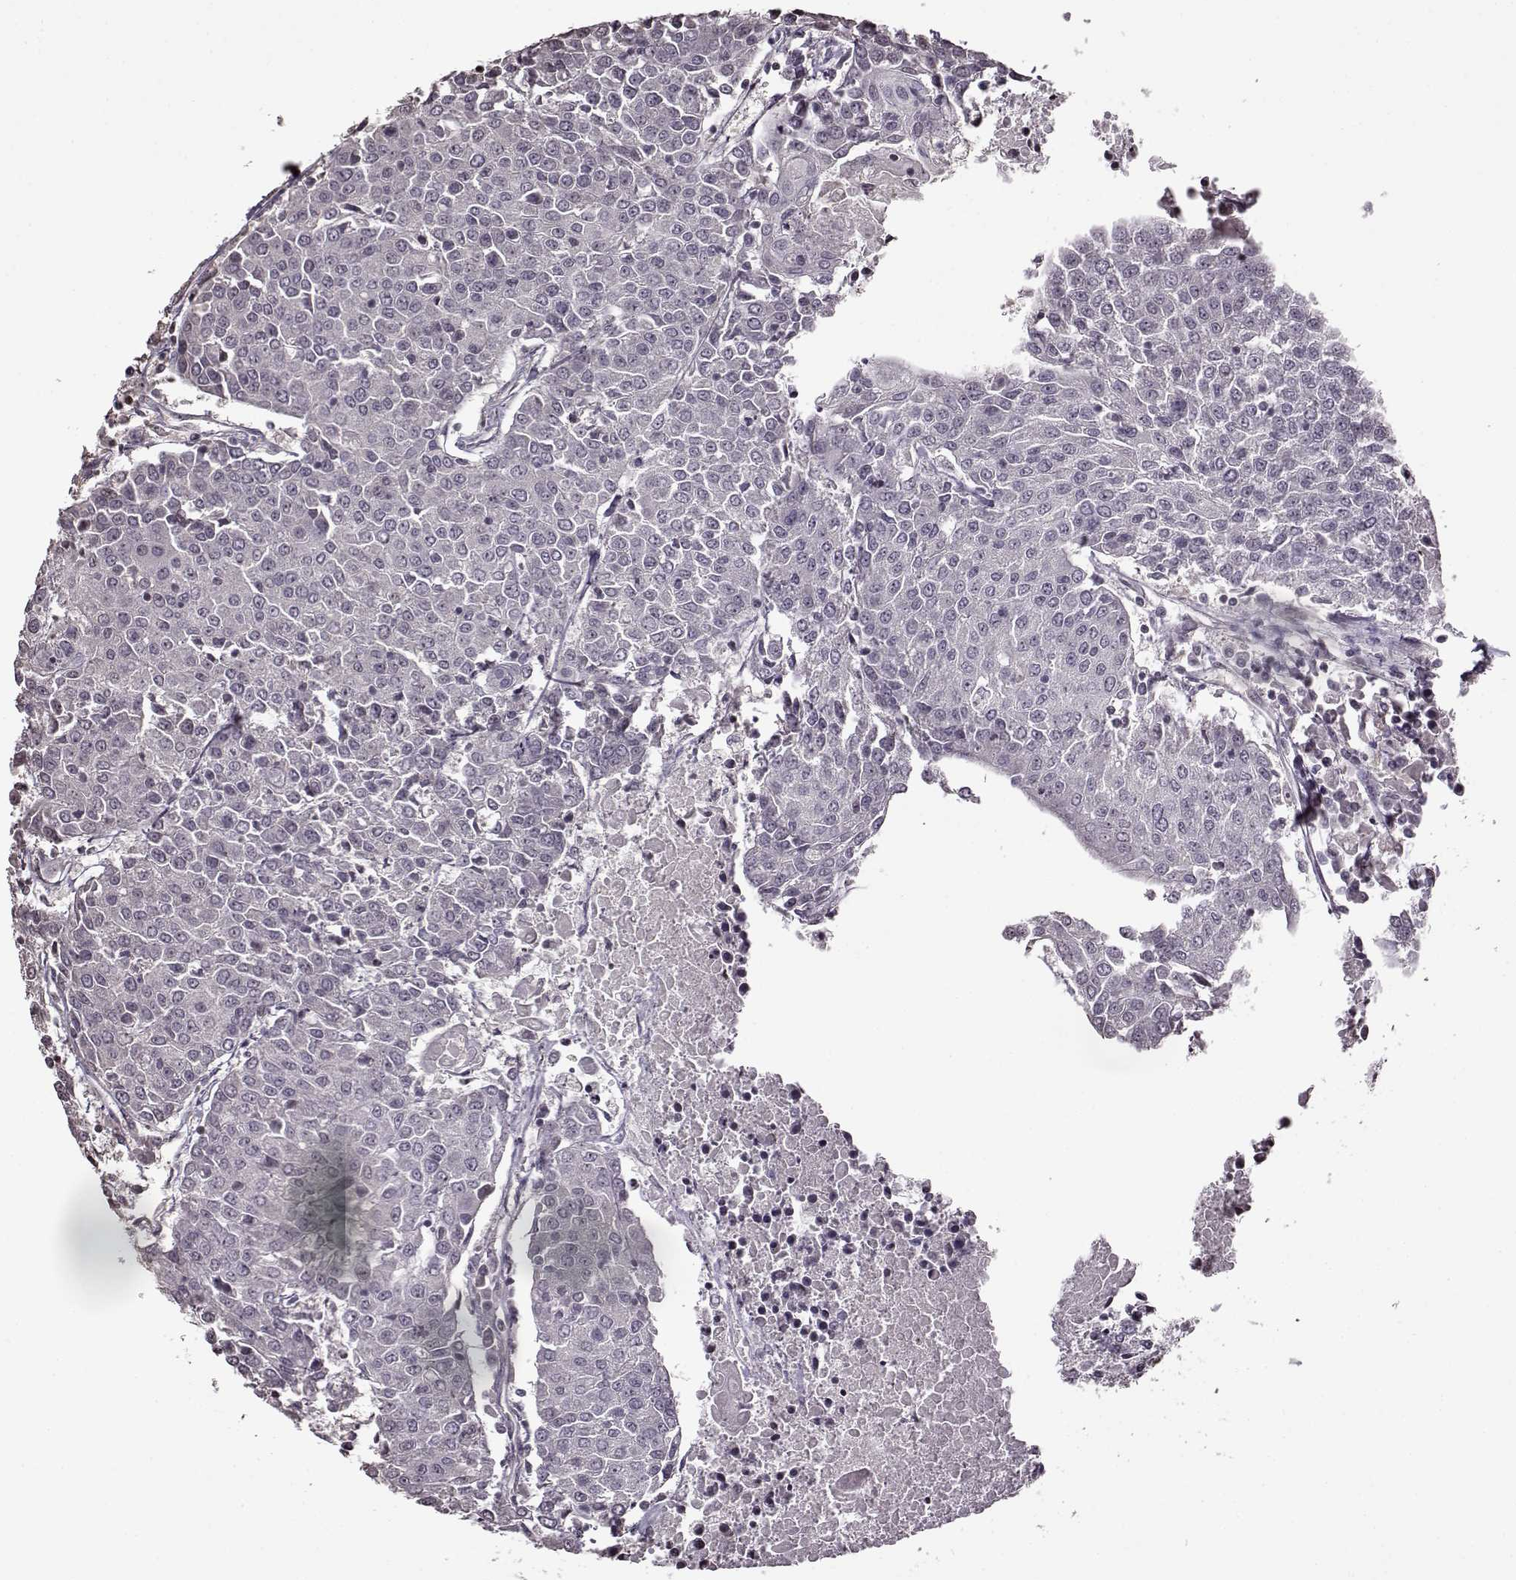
{"staining": {"intensity": "negative", "quantity": "none", "location": "none"}, "tissue": "urothelial cancer", "cell_type": "Tumor cells", "image_type": "cancer", "snomed": [{"axis": "morphology", "description": "Urothelial carcinoma, High grade"}, {"axis": "topography", "description": "Urinary bladder"}], "caption": "Immunohistochemistry micrograph of human urothelial cancer stained for a protein (brown), which shows no expression in tumor cells. The staining was performed using DAB (3,3'-diaminobenzidine) to visualize the protein expression in brown, while the nuclei were stained in blue with hematoxylin (Magnification: 20x).", "gene": "FSHB", "patient": {"sex": "female", "age": 85}}